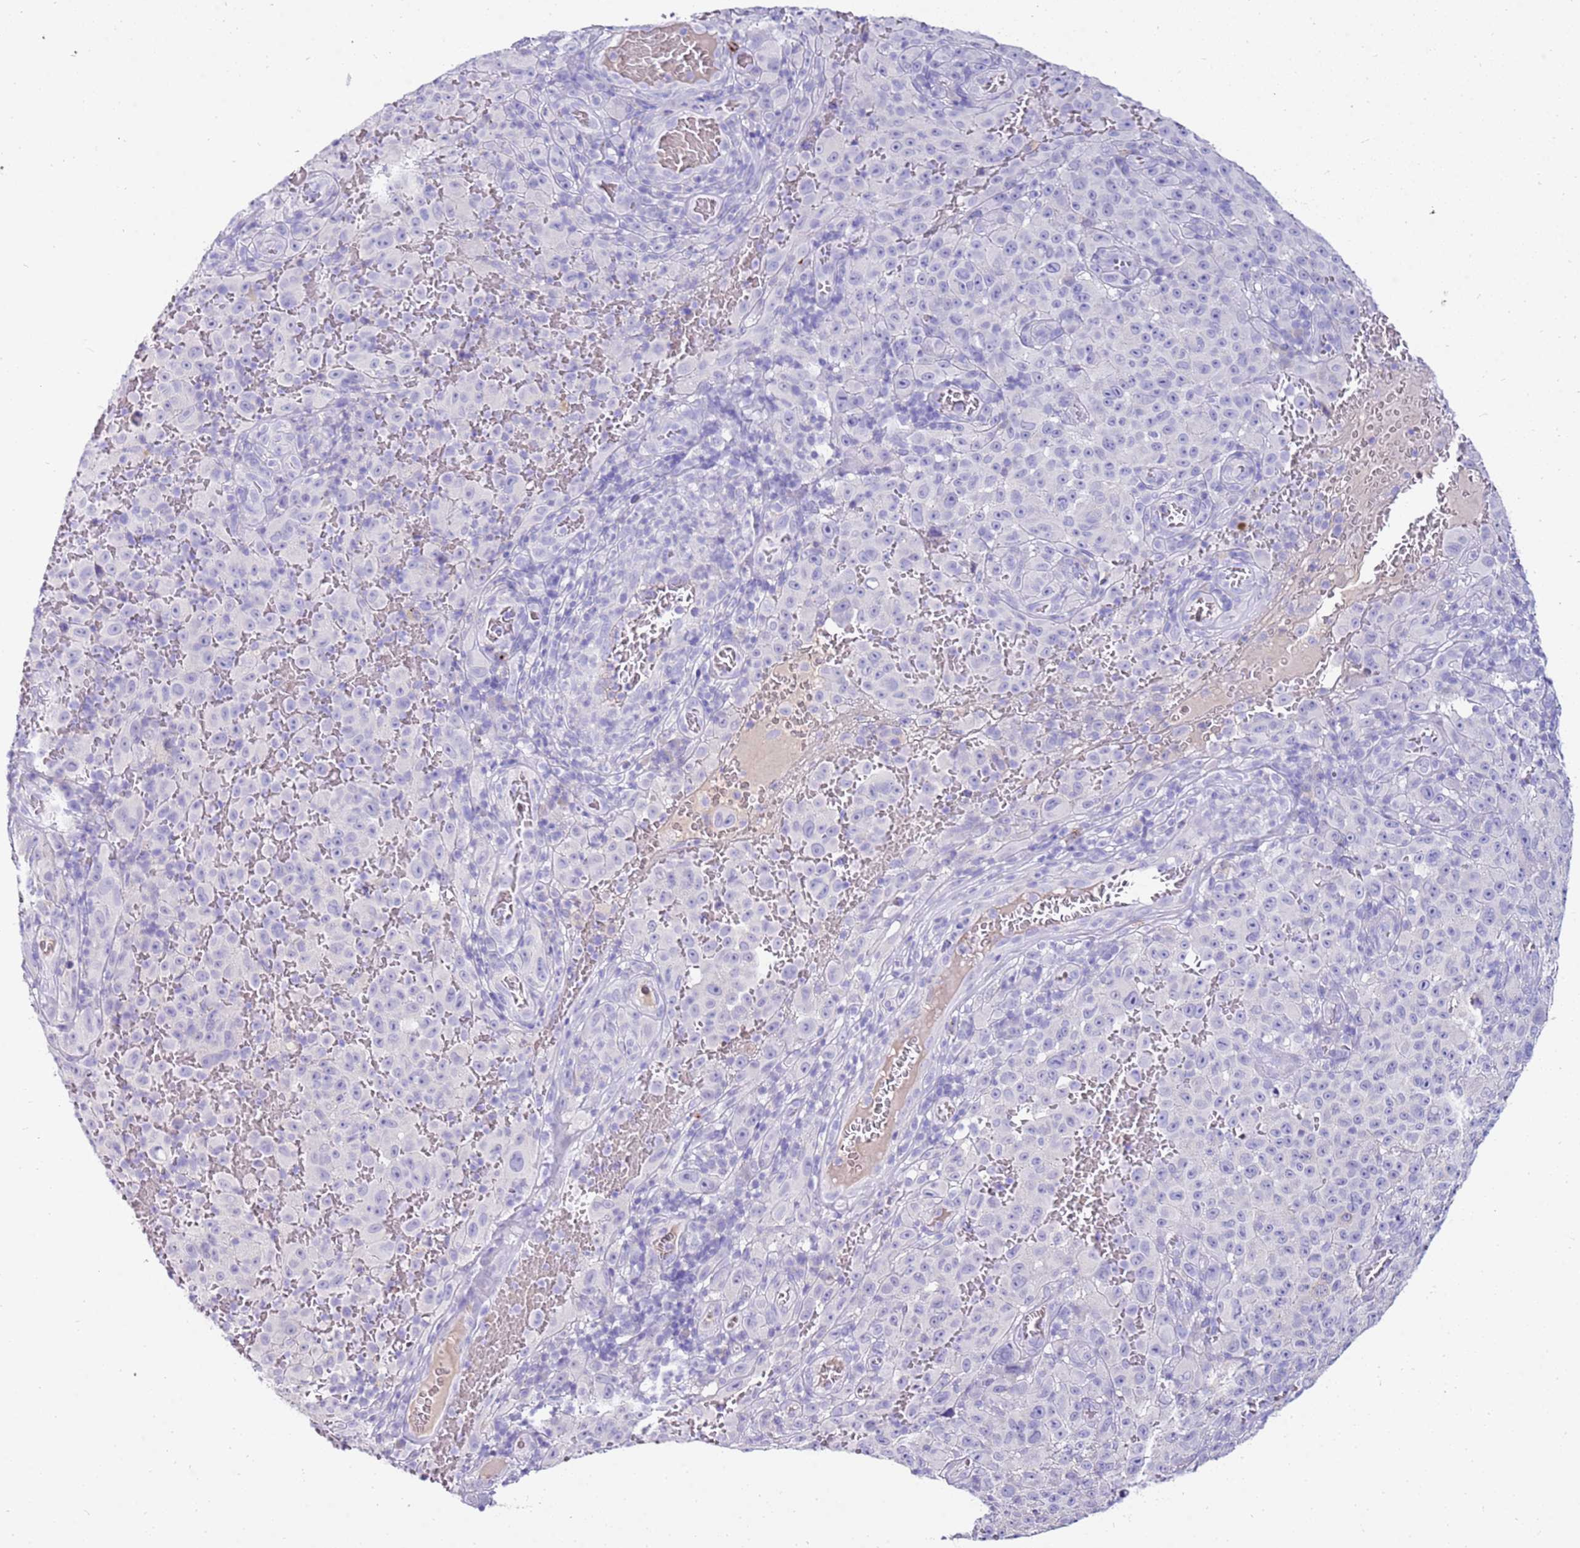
{"staining": {"intensity": "negative", "quantity": "none", "location": "none"}, "tissue": "melanoma", "cell_type": "Tumor cells", "image_type": "cancer", "snomed": [{"axis": "morphology", "description": "Malignant melanoma, NOS"}, {"axis": "topography", "description": "Skin"}], "caption": "High power microscopy photomicrograph of an immunohistochemistry histopathology image of melanoma, revealing no significant expression in tumor cells.", "gene": "EVPLL", "patient": {"sex": "female", "age": 82}}